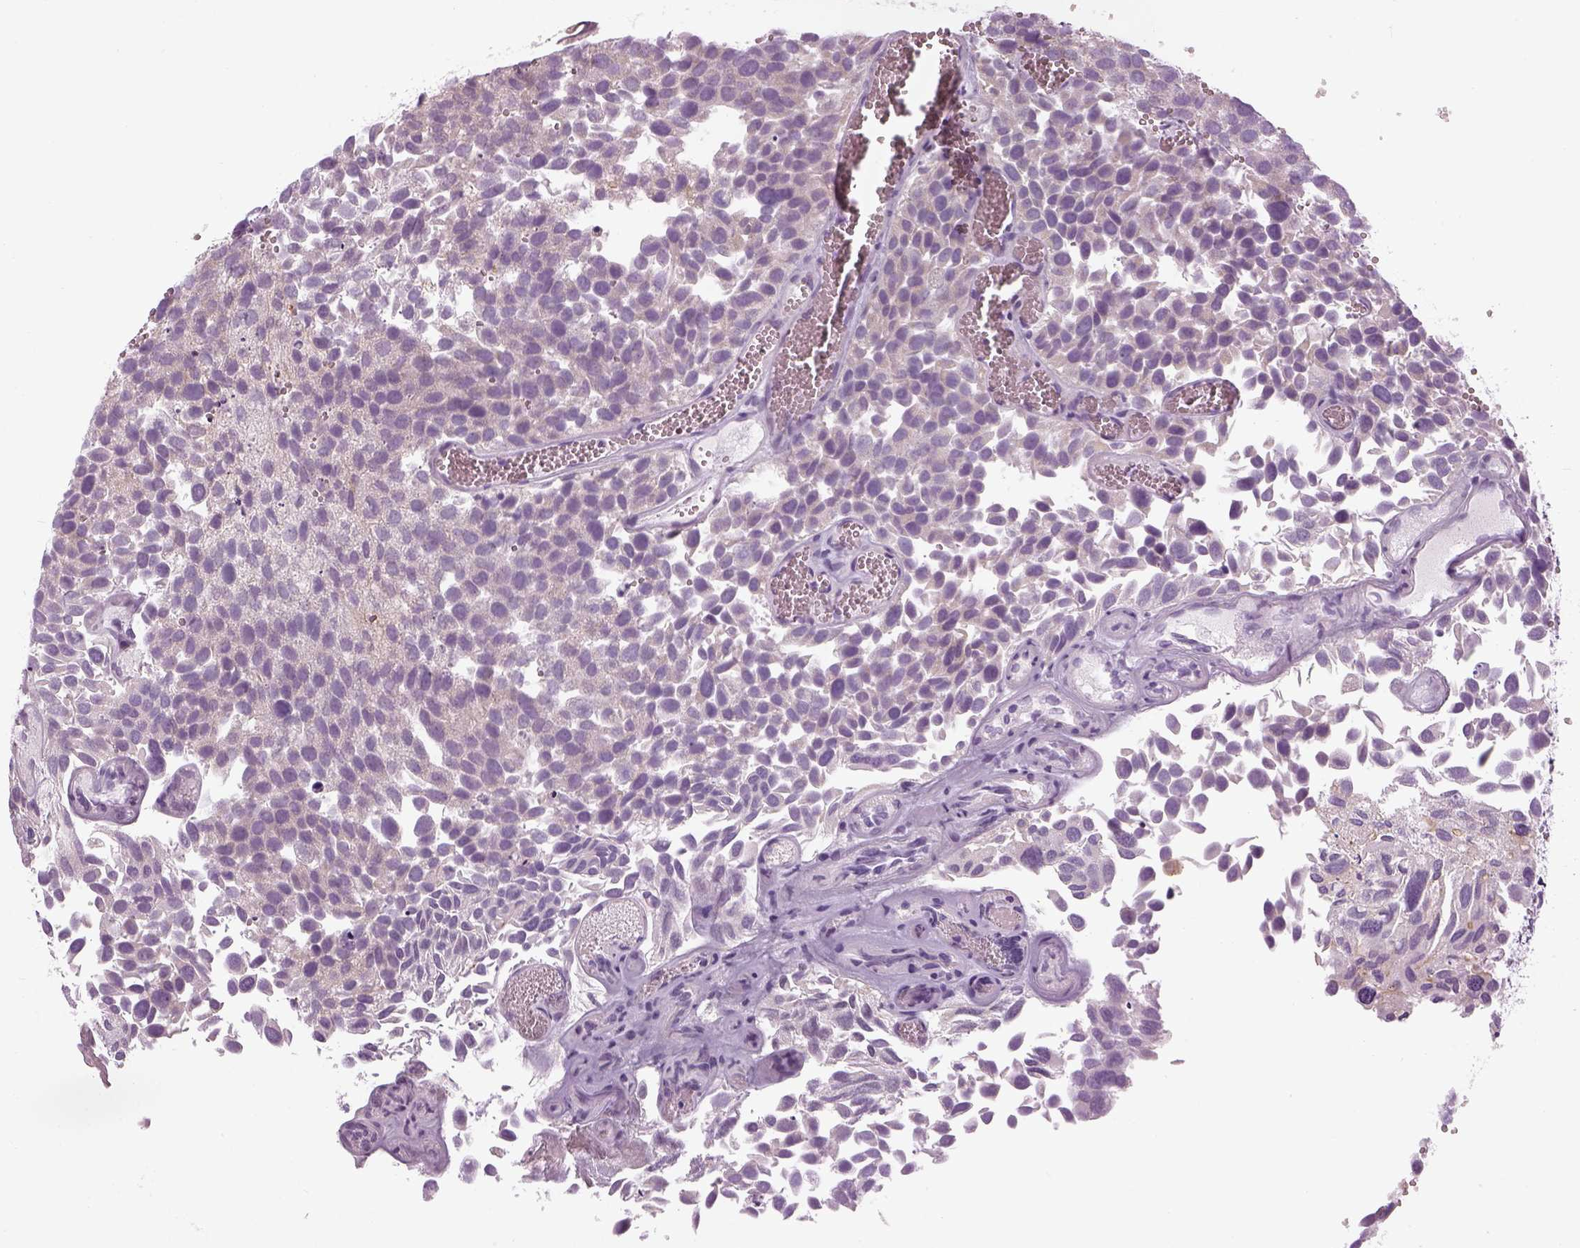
{"staining": {"intensity": "negative", "quantity": "none", "location": "none"}, "tissue": "urothelial cancer", "cell_type": "Tumor cells", "image_type": "cancer", "snomed": [{"axis": "morphology", "description": "Urothelial carcinoma, Low grade"}, {"axis": "topography", "description": "Urinary bladder"}], "caption": "This photomicrograph is of urothelial cancer stained with IHC to label a protein in brown with the nuclei are counter-stained blue. There is no positivity in tumor cells.", "gene": "LRRIQ3", "patient": {"sex": "female", "age": 69}}